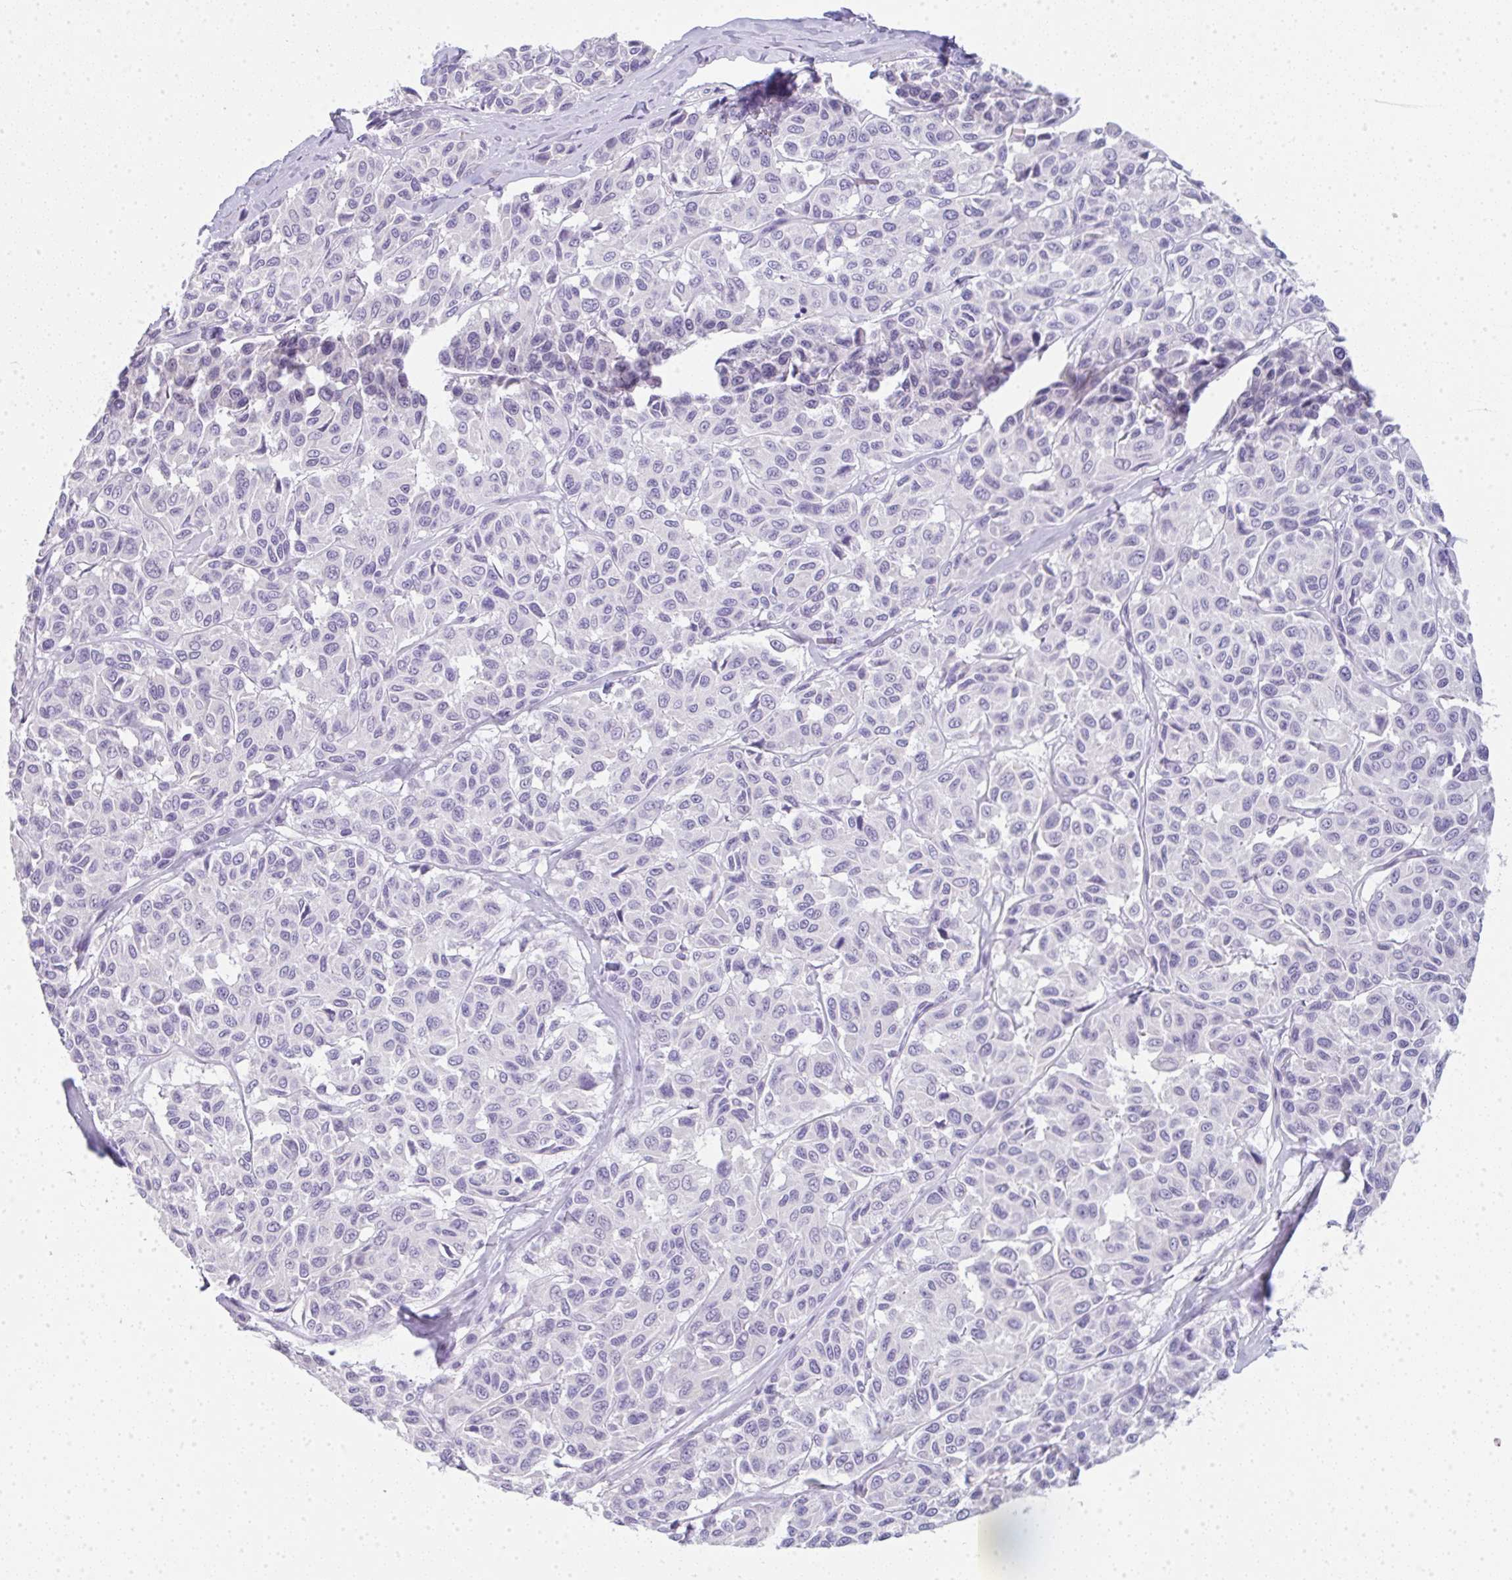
{"staining": {"intensity": "negative", "quantity": "none", "location": "none"}, "tissue": "melanoma", "cell_type": "Tumor cells", "image_type": "cancer", "snomed": [{"axis": "morphology", "description": "Malignant melanoma, NOS"}, {"axis": "topography", "description": "Skin"}], "caption": "This is an immunohistochemistry photomicrograph of melanoma. There is no staining in tumor cells.", "gene": "LPAR4", "patient": {"sex": "female", "age": 66}}